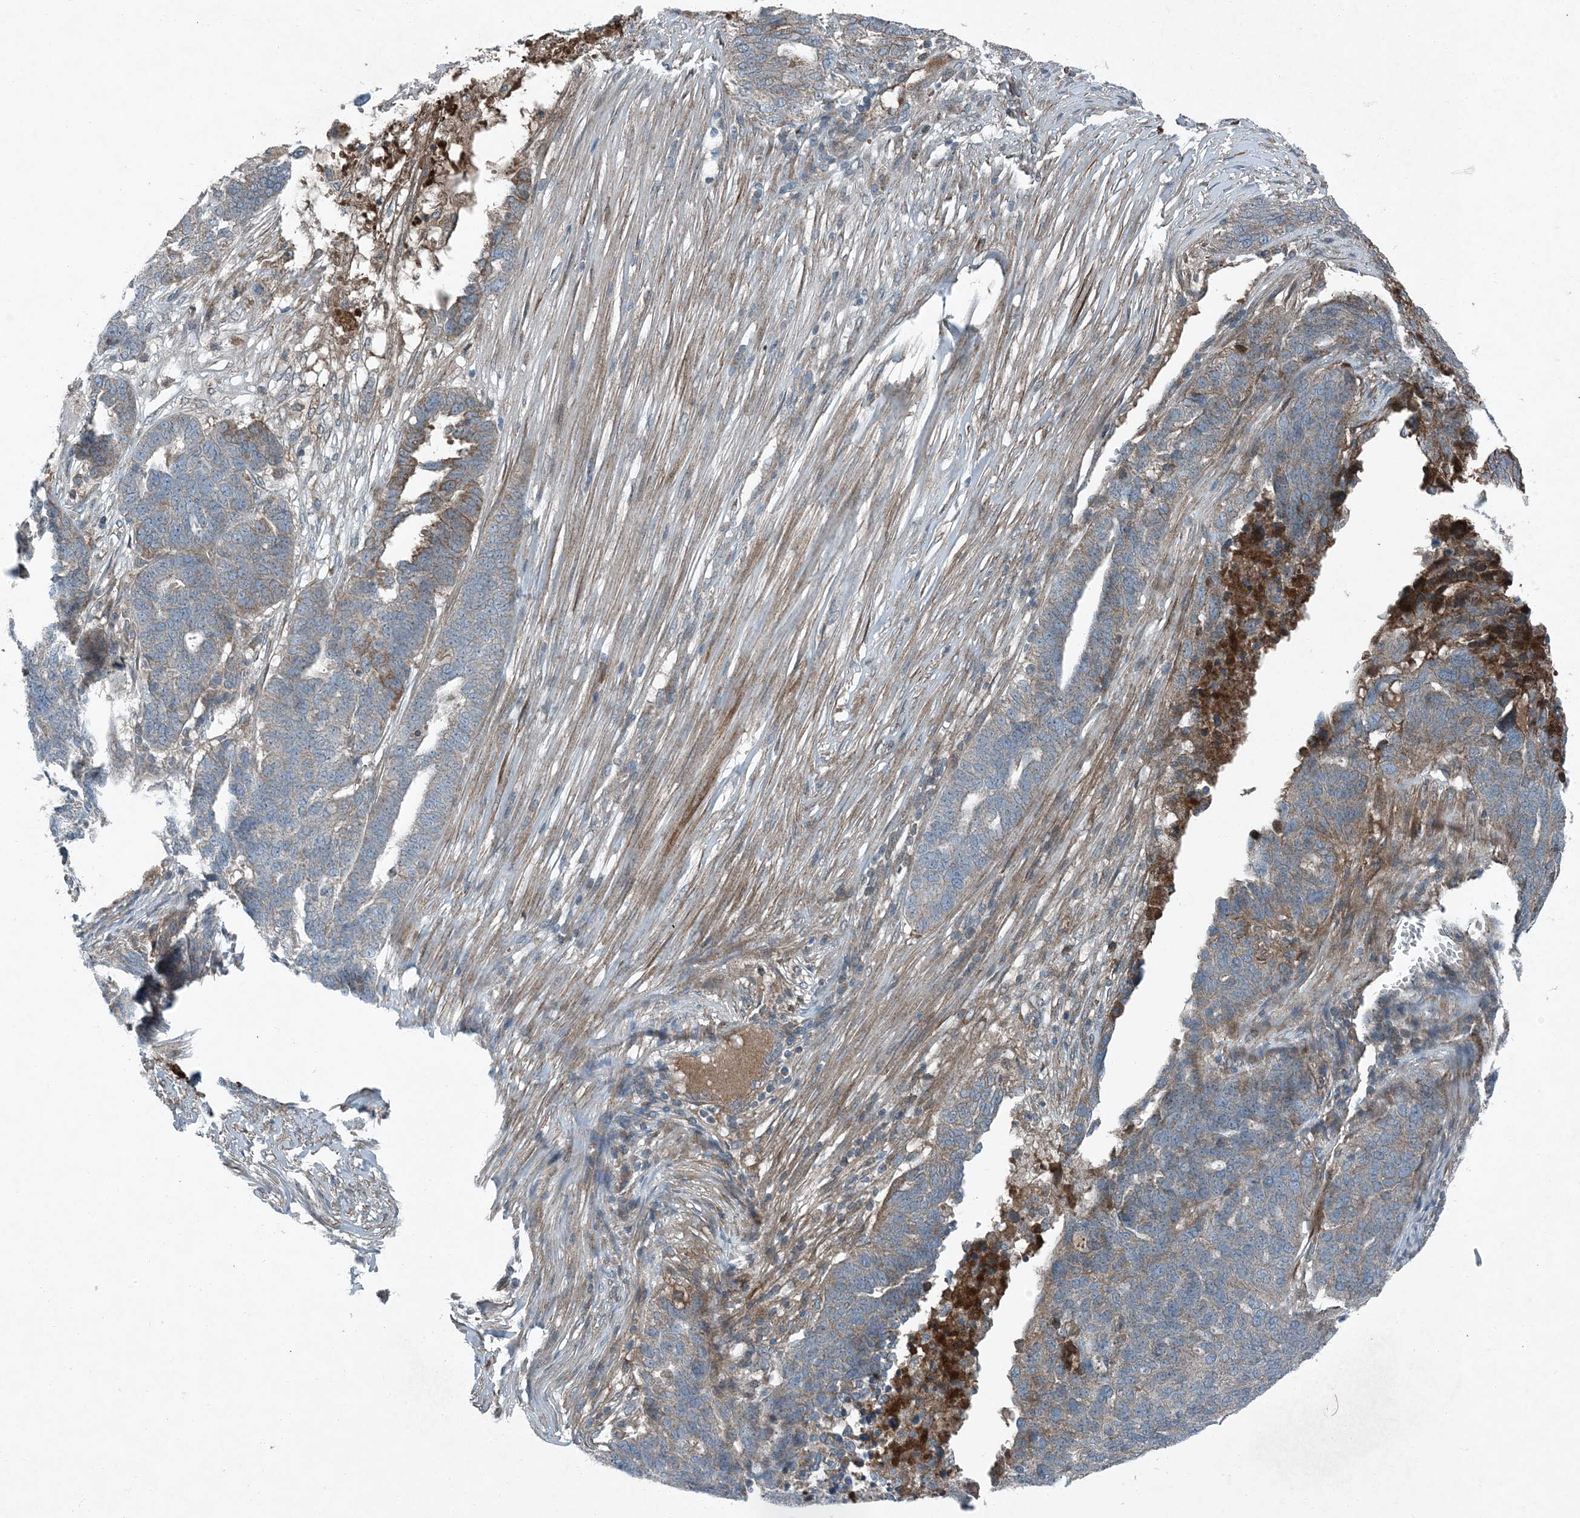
{"staining": {"intensity": "weak", "quantity": "<25%", "location": "cytoplasmic/membranous"}, "tissue": "ovarian cancer", "cell_type": "Tumor cells", "image_type": "cancer", "snomed": [{"axis": "morphology", "description": "Cystadenocarcinoma, serous, NOS"}, {"axis": "topography", "description": "Ovary"}], "caption": "High magnification brightfield microscopy of ovarian cancer stained with DAB (3,3'-diaminobenzidine) (brown) and counterstained with hematoxylin (blue): tumor cells show no significant positivity.", "gene": "APOM", "patient": {"sex": "female", "age": 59}}